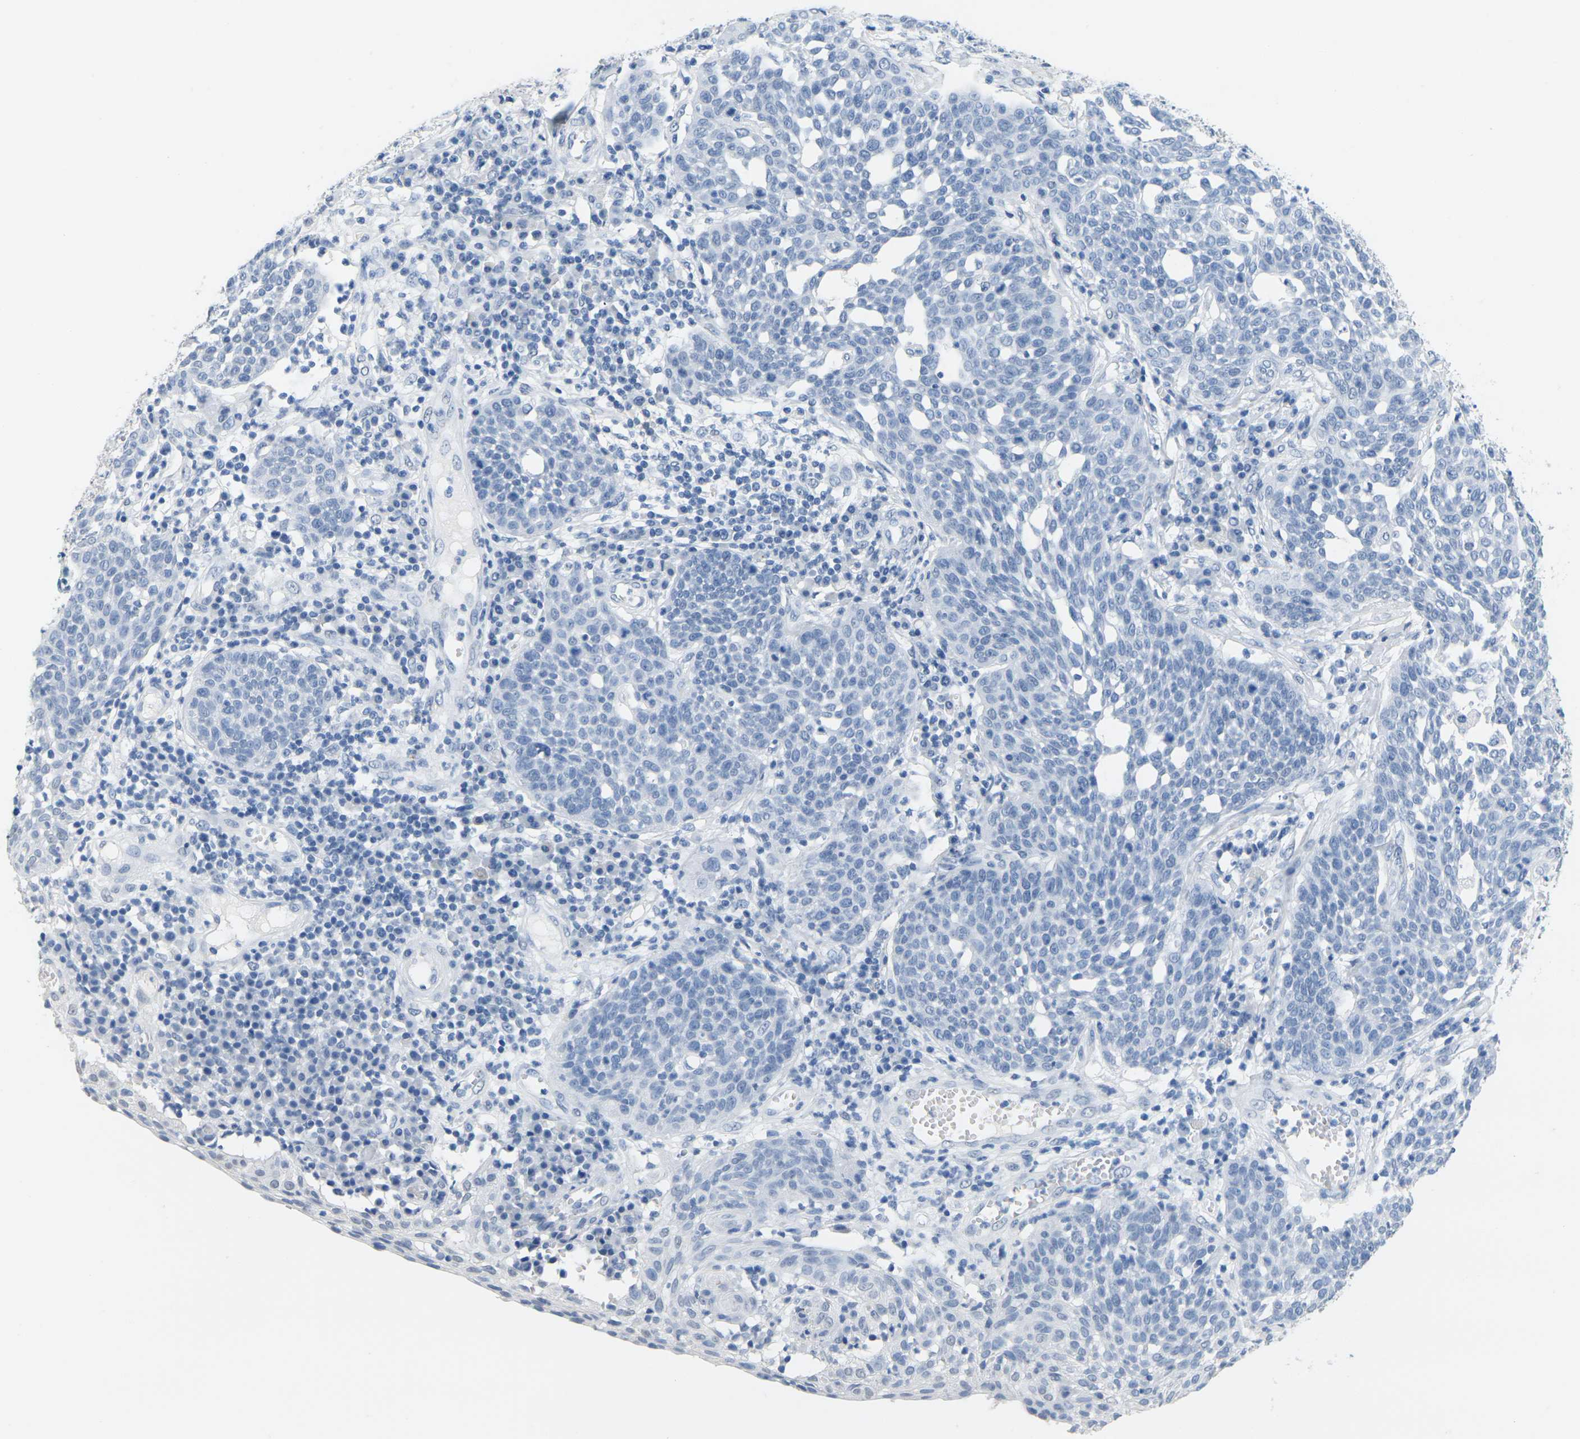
{"staining": {"intensity": "negative", "quantity": "none", "location": "none"}, "tissue": "cervical cancer", "cell_type": "Tumor cells", "image_type": "cancer", "snomed": [{"axis": "morphology", "description": "Squamous cell carcinoma, NOS"}, {"axis": "topography", "description": "Cervix"}], "caption": "High power microscopy photomicrograph of an immunohistochemistry micrograph of cervical cancer, revealing no significant positivity in tumor cells. The staining was performed using DAB (3,3'-diaminobenzidine) to visualize the protein expression in brown, while the nuclei were stained in blue with hematoxylin (Magnification: 20x).", "gene": "CTAG1A", "patient": {"sex": "female", "age": 34}}